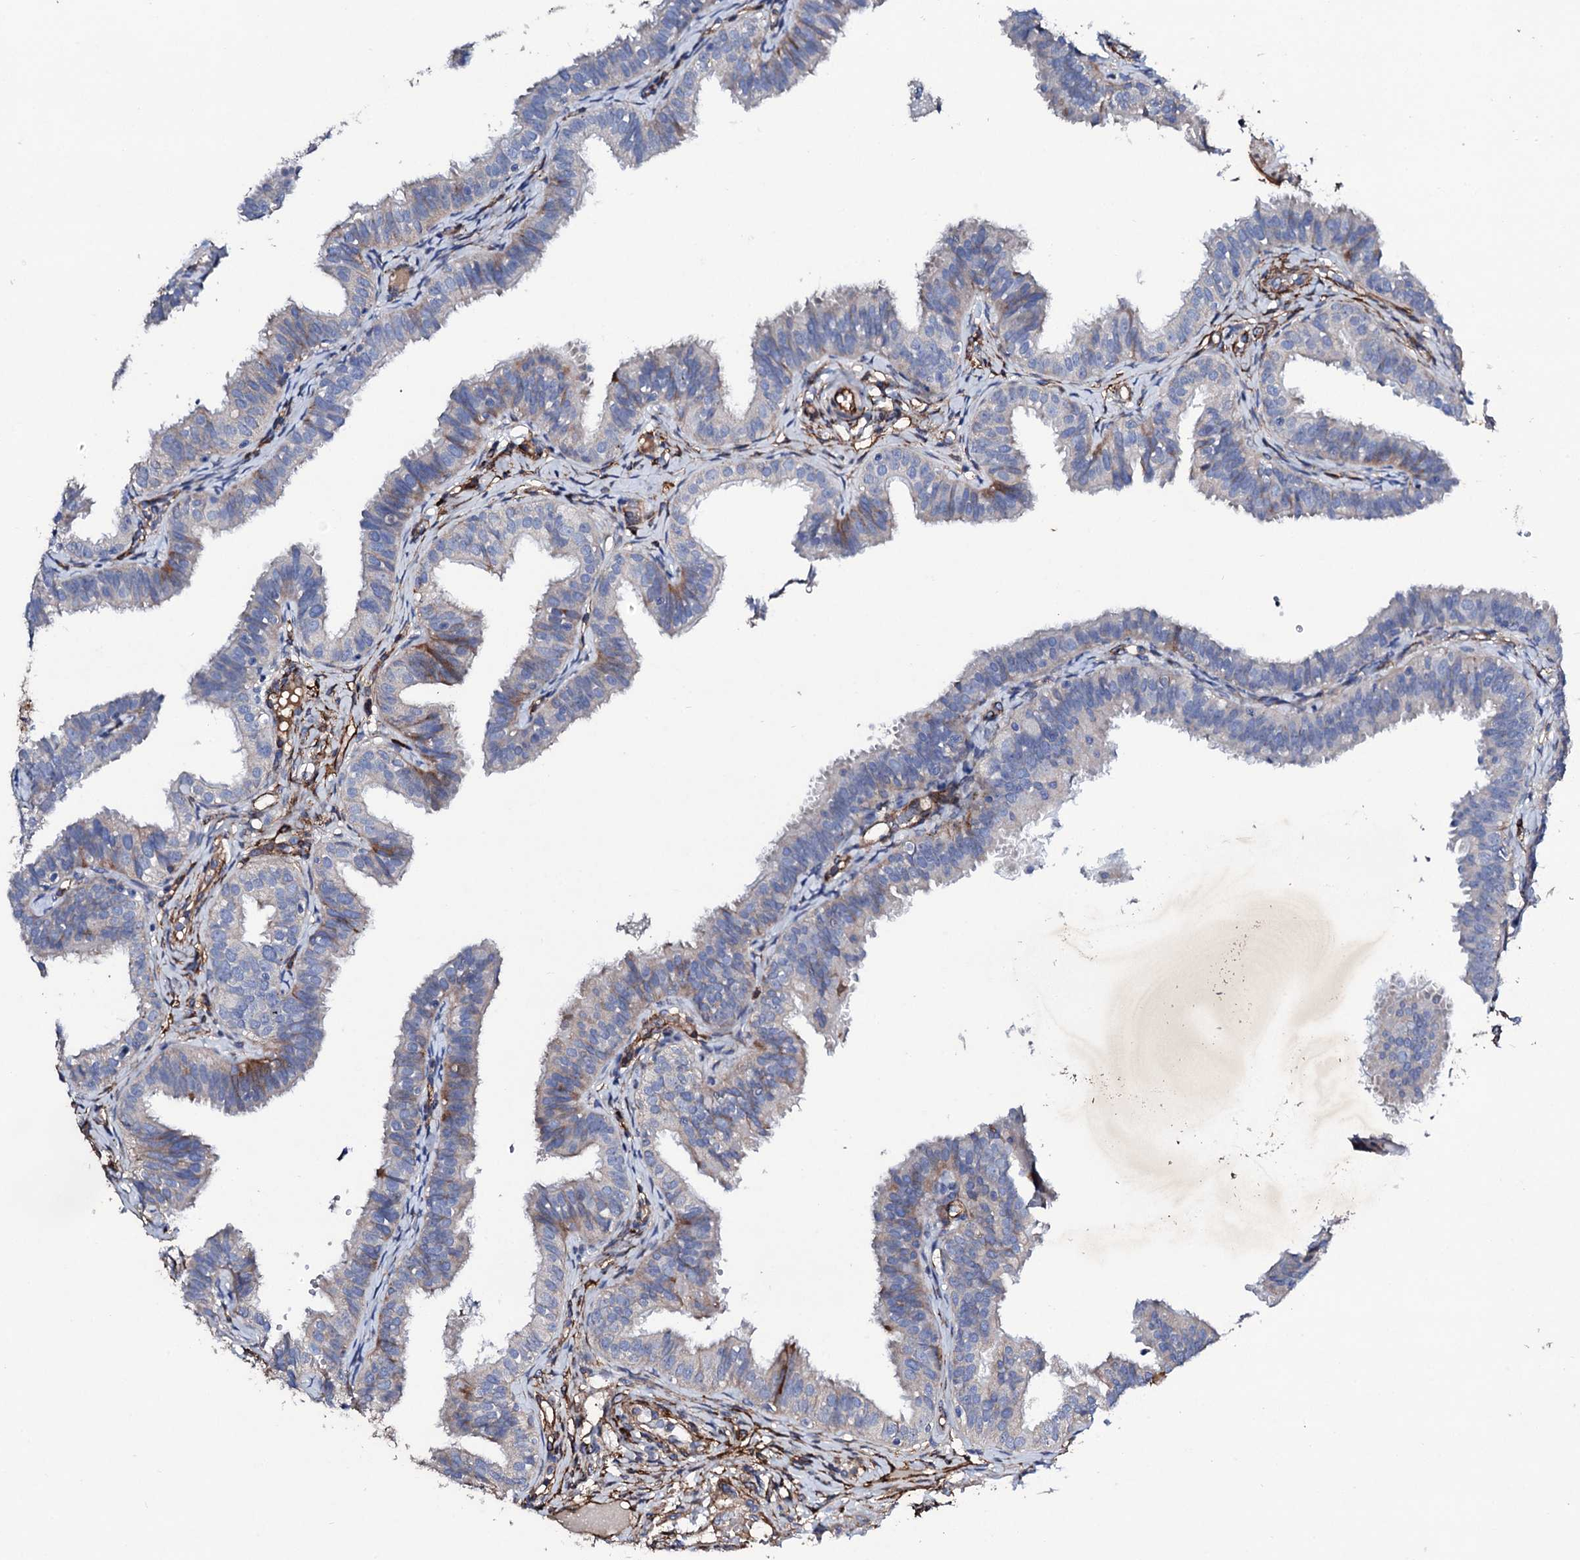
{"staining": {"intensity": "moderate", "quantity": "<25%", "location": "cytoplasmic/membranous"}, "tissue": "fallopian tube", "cell_type": "Glandular cells", "image_type": "normal", "snomed": [{"axis": "morphology", "description": "Normal tissue, NOS"}, {"axis": "topography", "description": "Fallopian tube"}], "caption": "Immunohistochemistry (IHC) (DAB (3,3'-diaminobenzidine)) staining of unremarkable fallopian tube shows moderate cytoplasmic/membranous protein expression in about <25% of glandular cells.", "gene": "DBX1", "patient": {"sex": "female", "age": 35}}